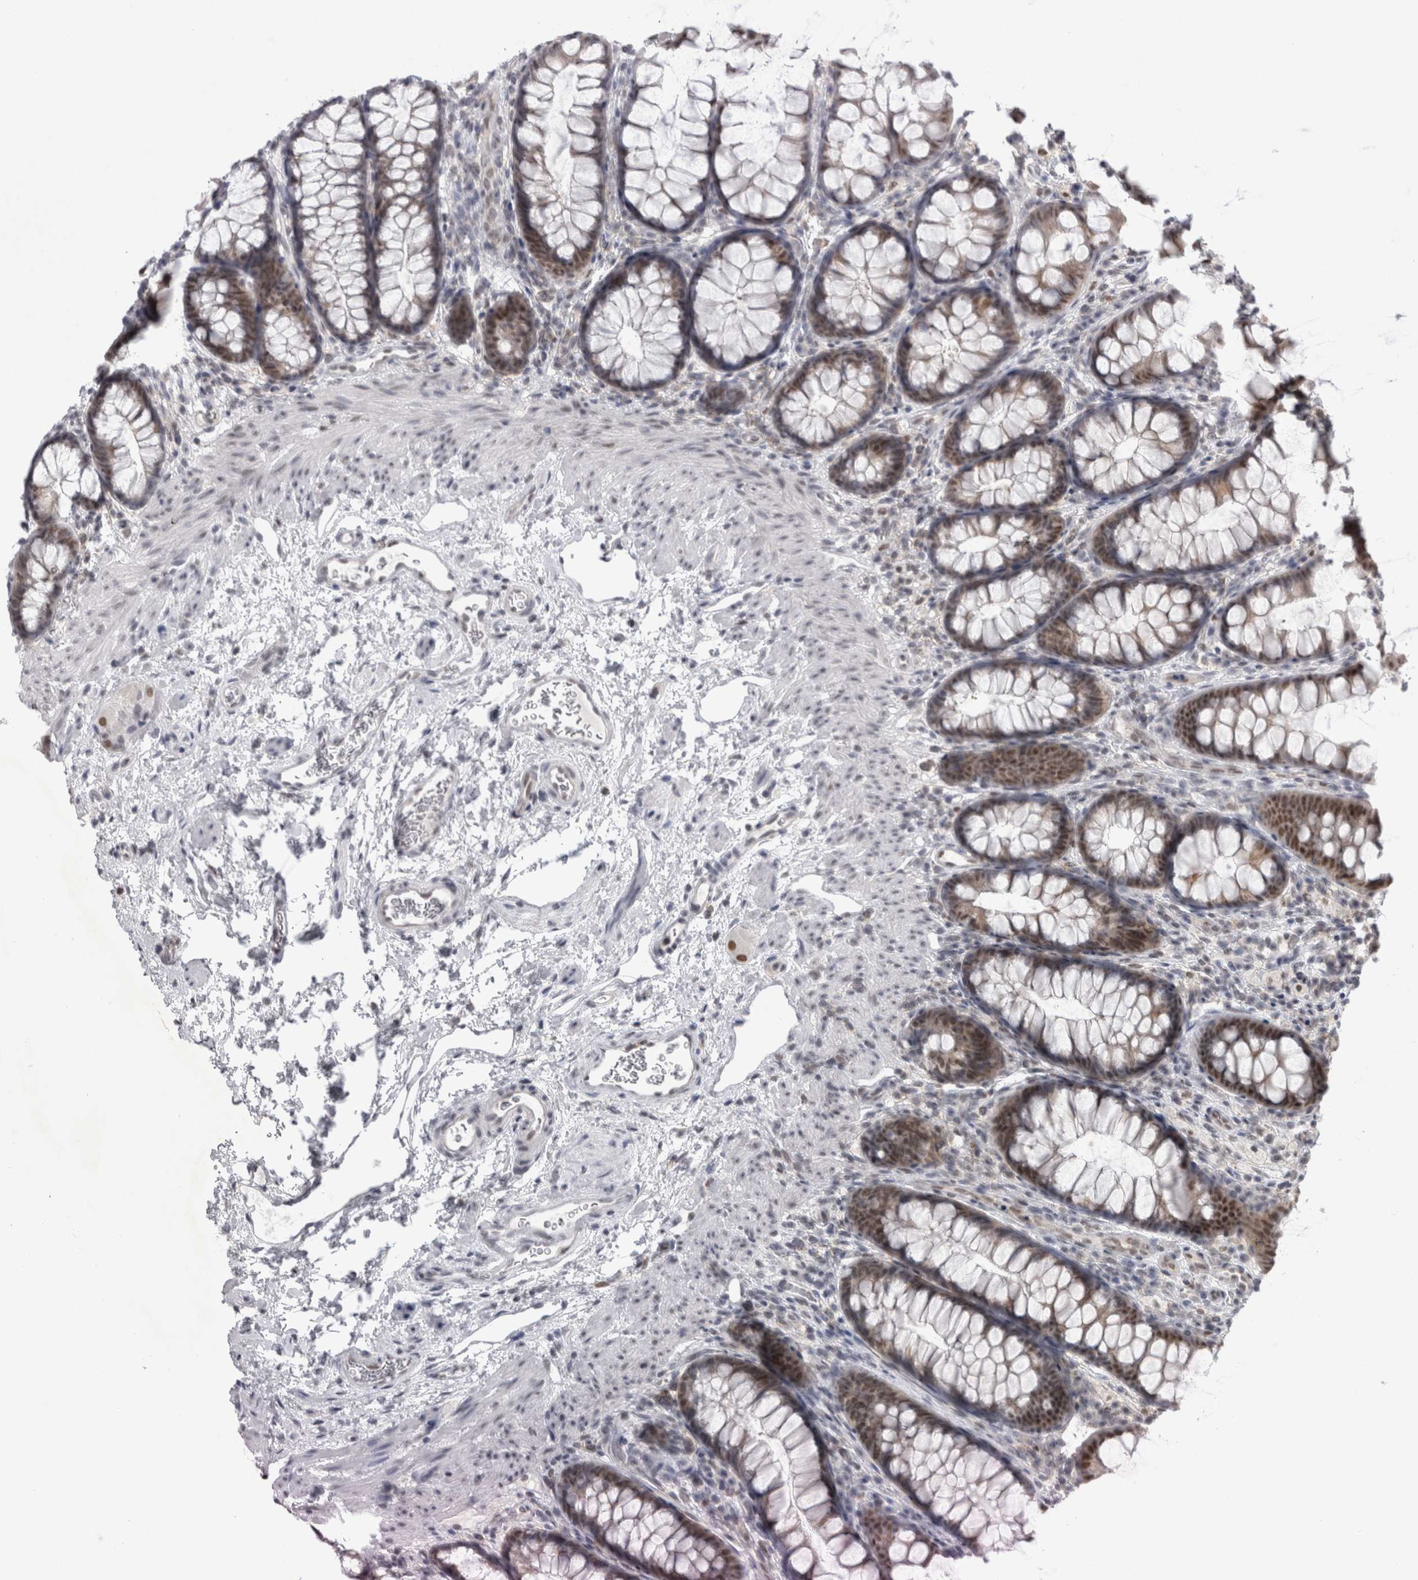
{"staining": {"intensity": "weak", "quantity": "25%-75%", "location": "nuclear"}, "tissue": "colon", "cell_type": "Endothelial cells", "image_type": "normal", "snomed": [{"axis": "morphology", "description": "Normal tissue, NOS"}, {"axis": "topography", "description": "Colon"}], "caption": "Immunohistochemistry (DAB (3,3'-diaminobenzidine)) staining of benign colon displays weak nuclear protein staining in approximately 25%-75% of endothelial cells. Using DAB (brown) and hematoxylin (blue) stains, captured at high magnification using brightfield microscopy.", "gene": "PSMB2", "patient": {"sex": "female", "age": 62}}